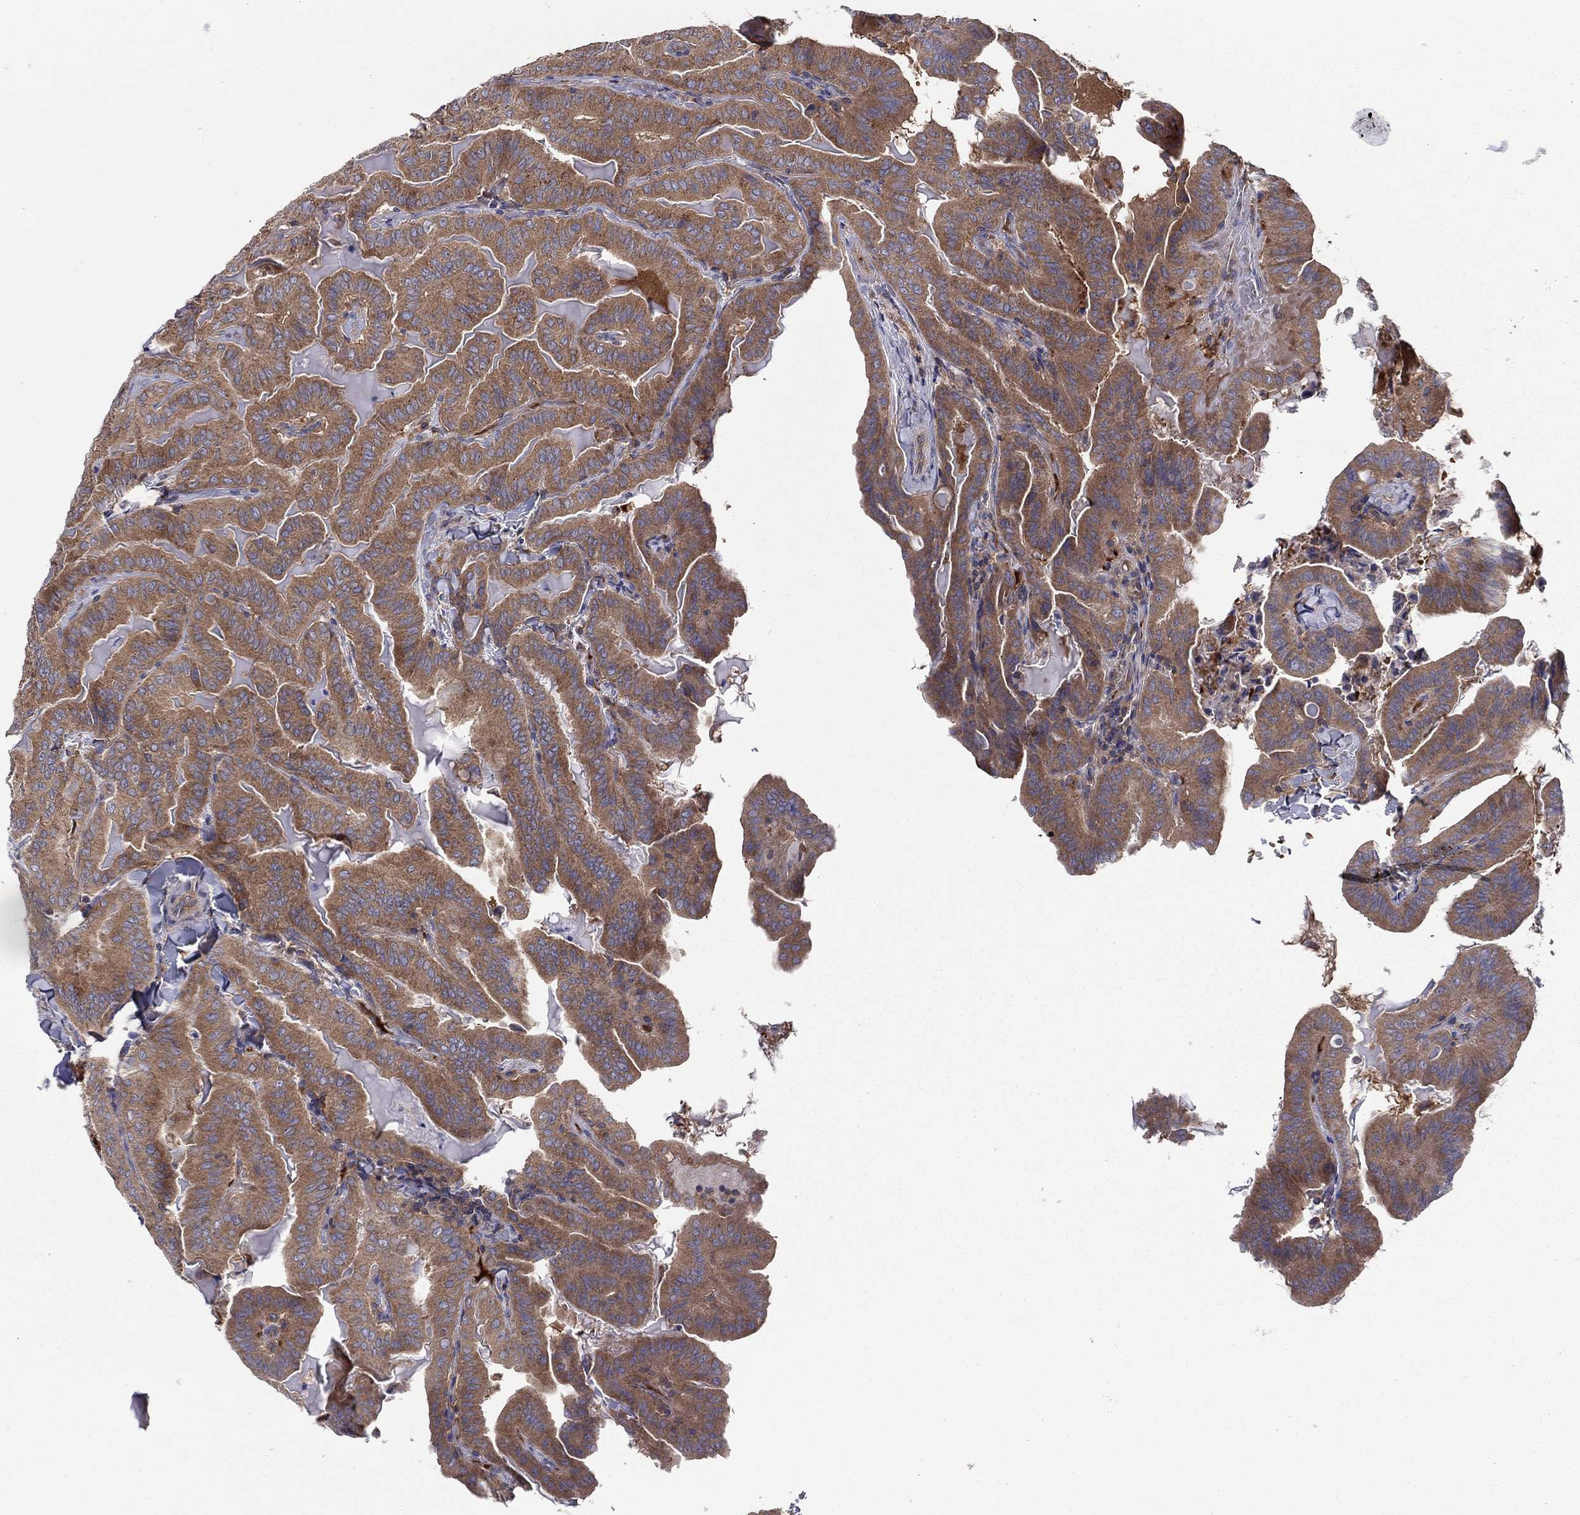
{"staining": {"intensity": "moderate", "quantity": ">75%", "location": "cytoplasmic/membranous"}, "tissue": "thyroid cancer", "cell_type": "Tumor cells", "image_type": "cancer", "snomed": [{"axis": "morphology", "description": "Papillary adenocarcinoma, NOS"}, {"axis": "topography", "description": "Thyroid gland"}], "caption": "Immunohistochemical staining of human thyroid papillary adenocarcinoma displays medium levels of moderate cytoplasmic/membranous expression in about >75% of tumor cells.", "gene": "RNF123", "patient": {"sex": "female", "age": 68}}